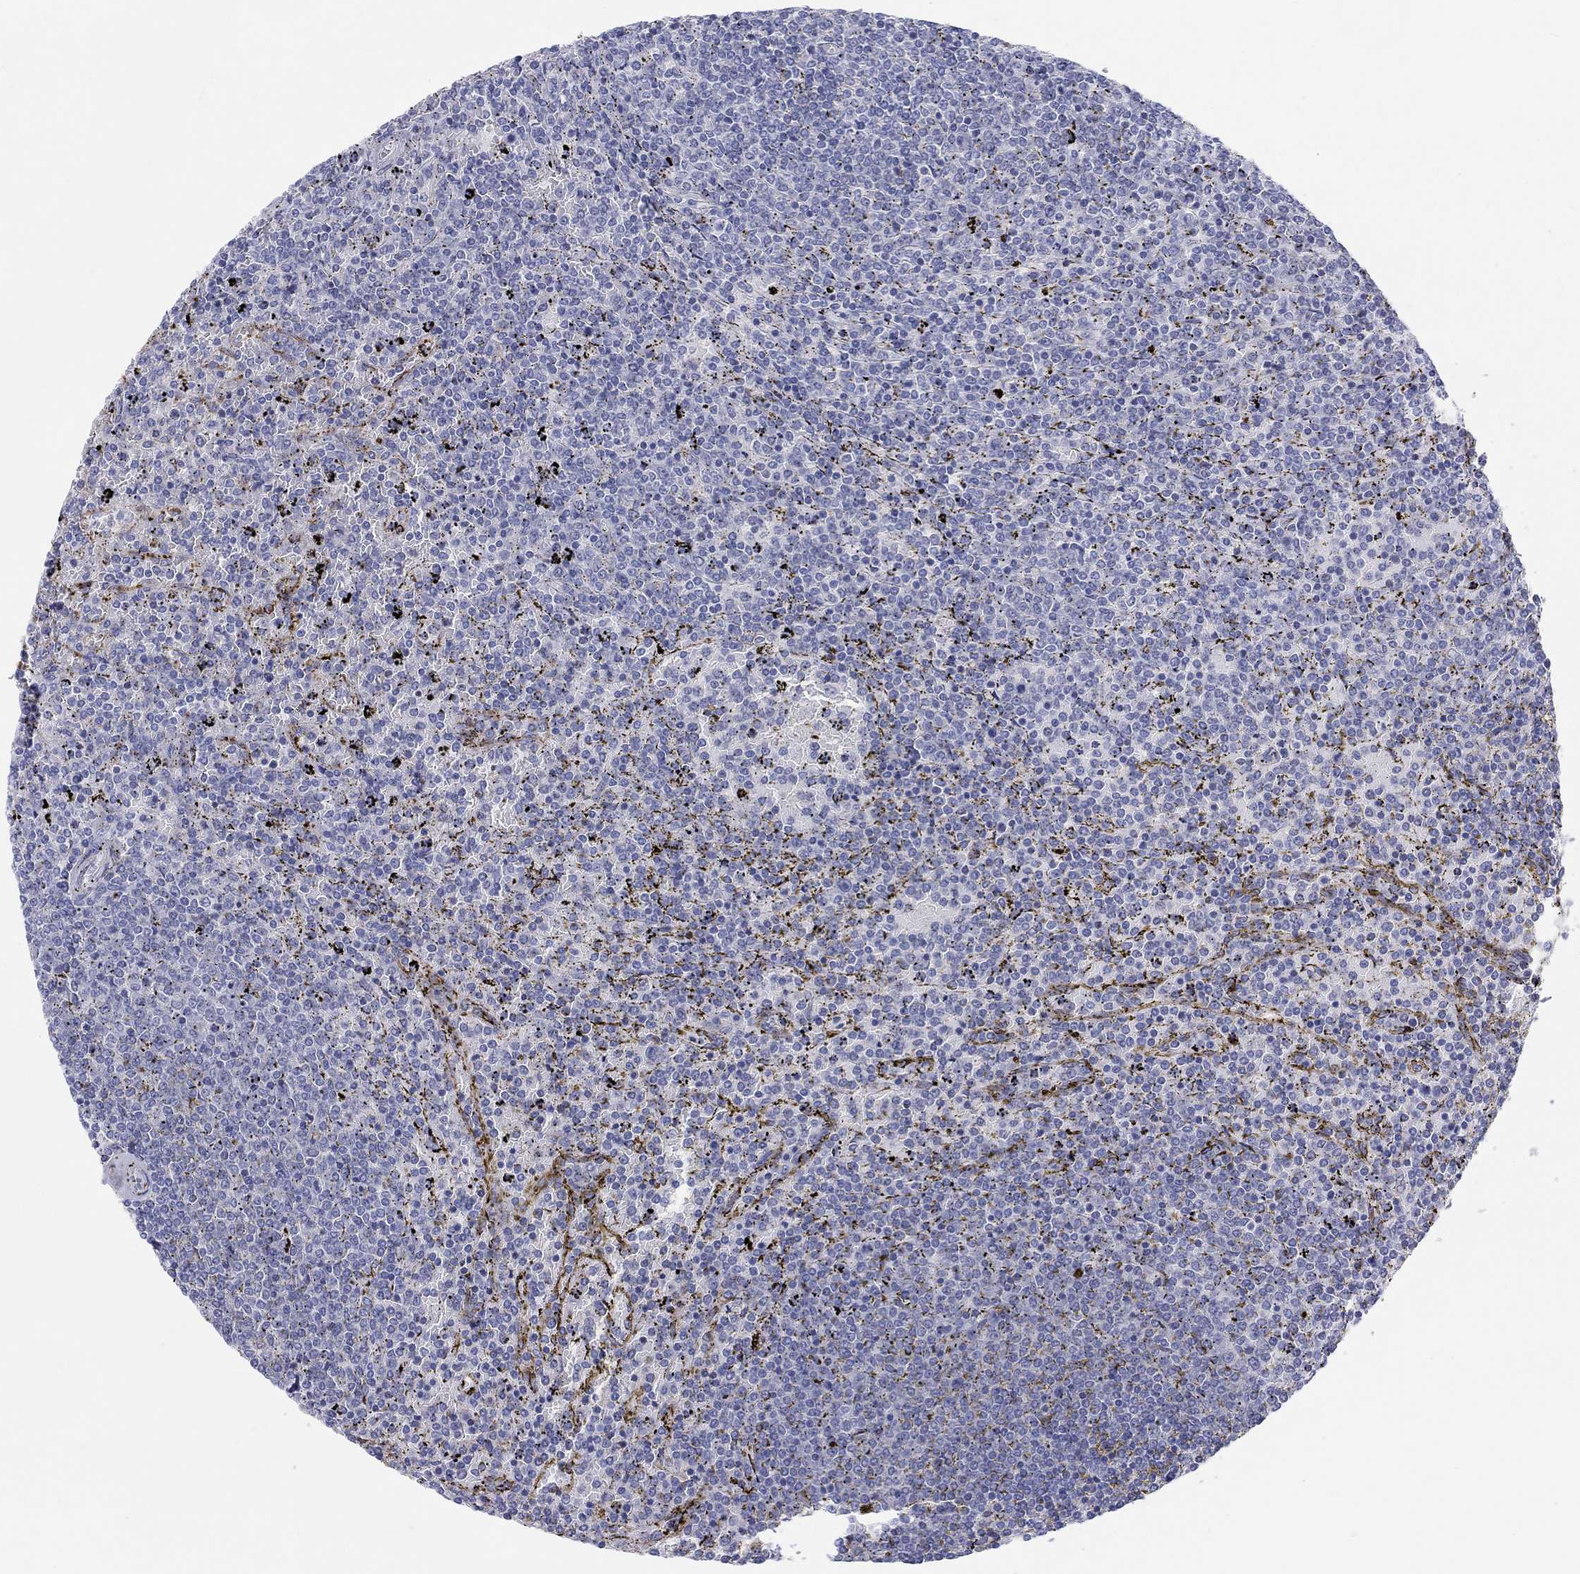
{"staining": {"intensity": "negative", "quantity": "none", "location": "none"}, "tissue": "lymphoma", "cell_type": "Tumor cells", "image_type": "cancer", "snomed": [{"axis": "morphology", "description": "Malignant lymphoma, non-Hodgkin's type, Low grade"}, {"axis": "topography", "description": "Spleen"}], "caption": "An image of human lymphoma is negative for staining in tumor cells.", "gene": "BCO2", "patient": {"sex": "female", "age": 77}}